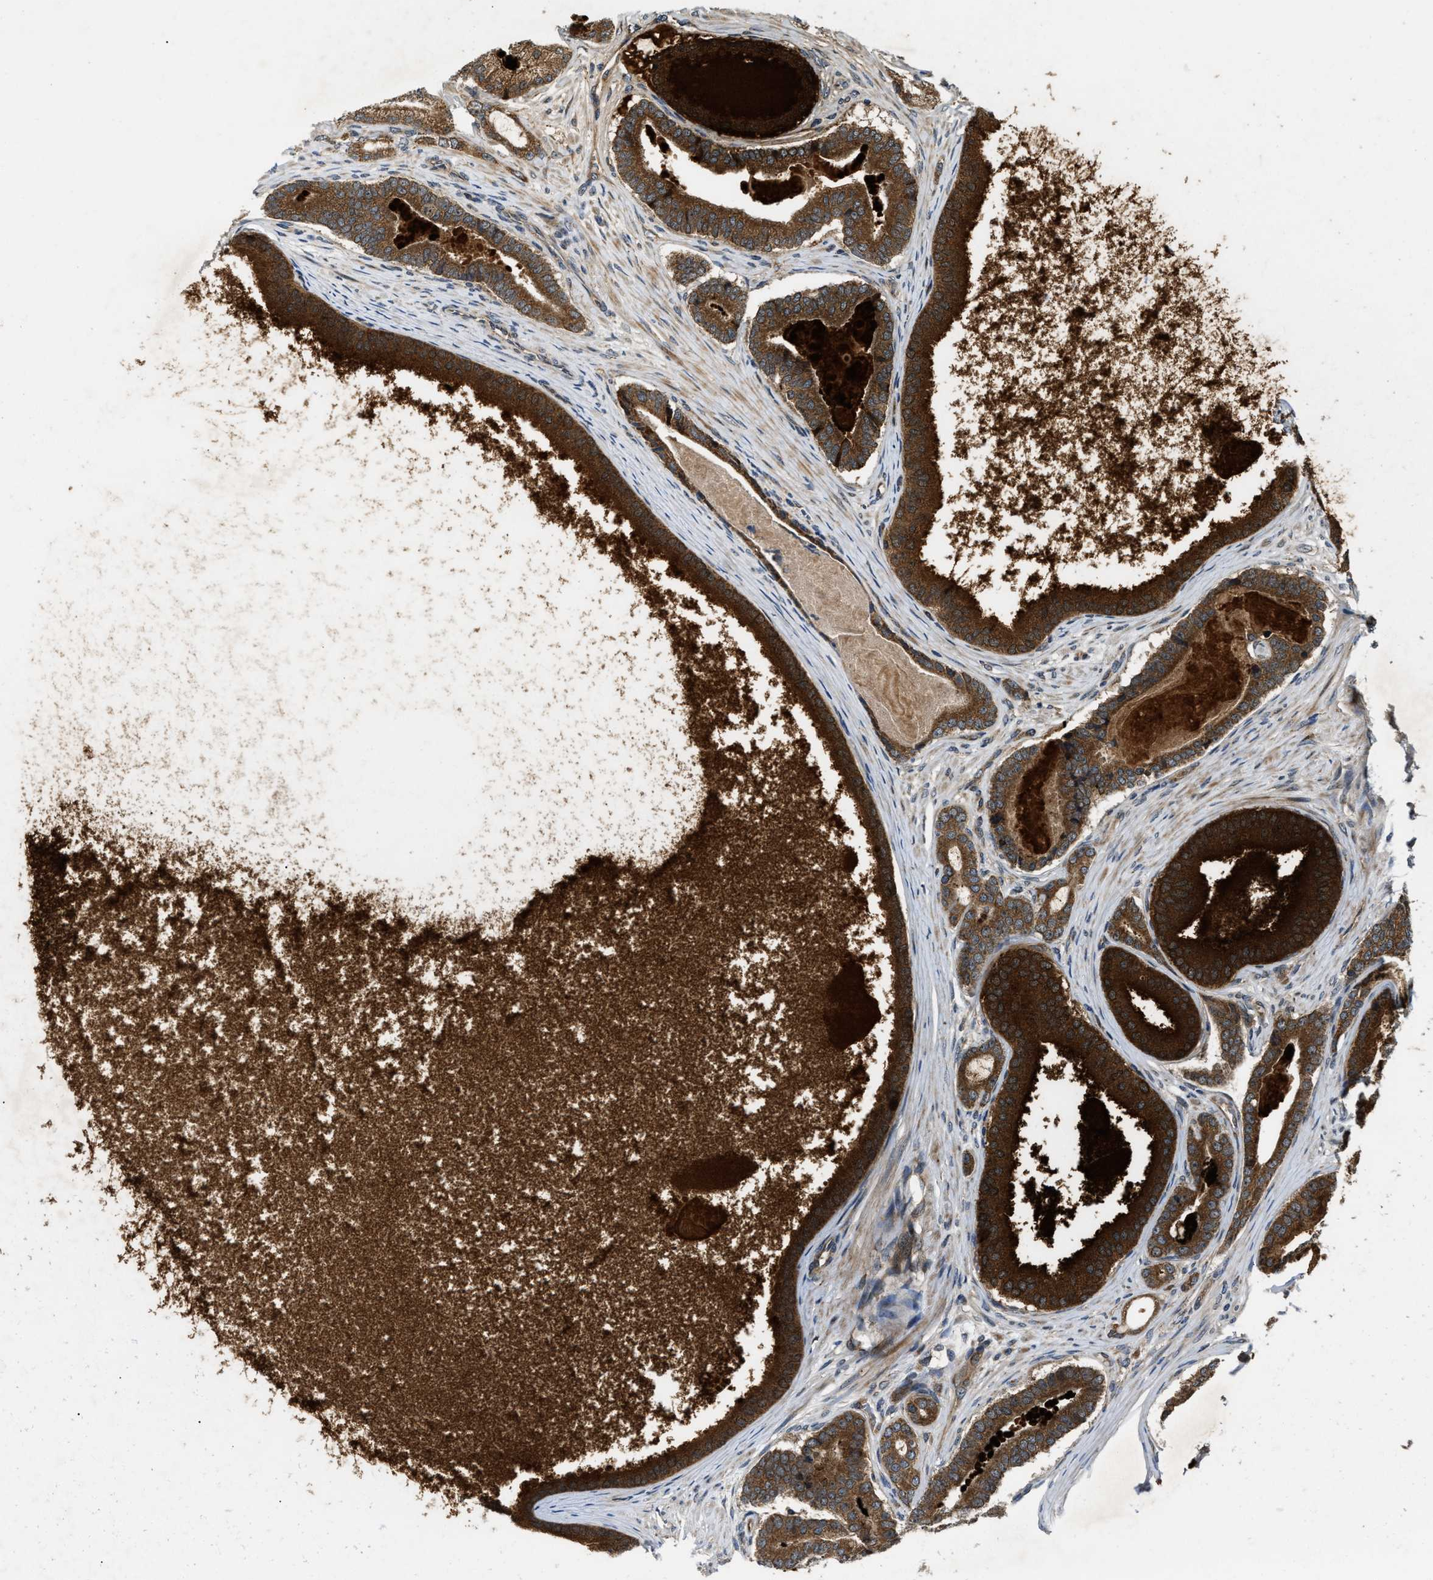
{"staining": {"intensity": "strong", "quantity": ">75%", "location": "cytoplasmic/membranous"}, "tissue": "prostate cancer", "cell_type": "Tumor cells", "image_type": "cancer", "snomed": [{"axis": "morphology", "description": "Adenocarcinoma, High grade"}, {"axis": "topography", "description": "Prostate"}], "caption": "Prostate cancer stained with DAB (3,3'-diaminobenzidine) immunohistochemistry displays high levels of strong cytoplasmic/membranous expression in approximately >75% of tumor cells.", "gene": "PNPLA8", "patient": {"sex": "male", "age": 60}}